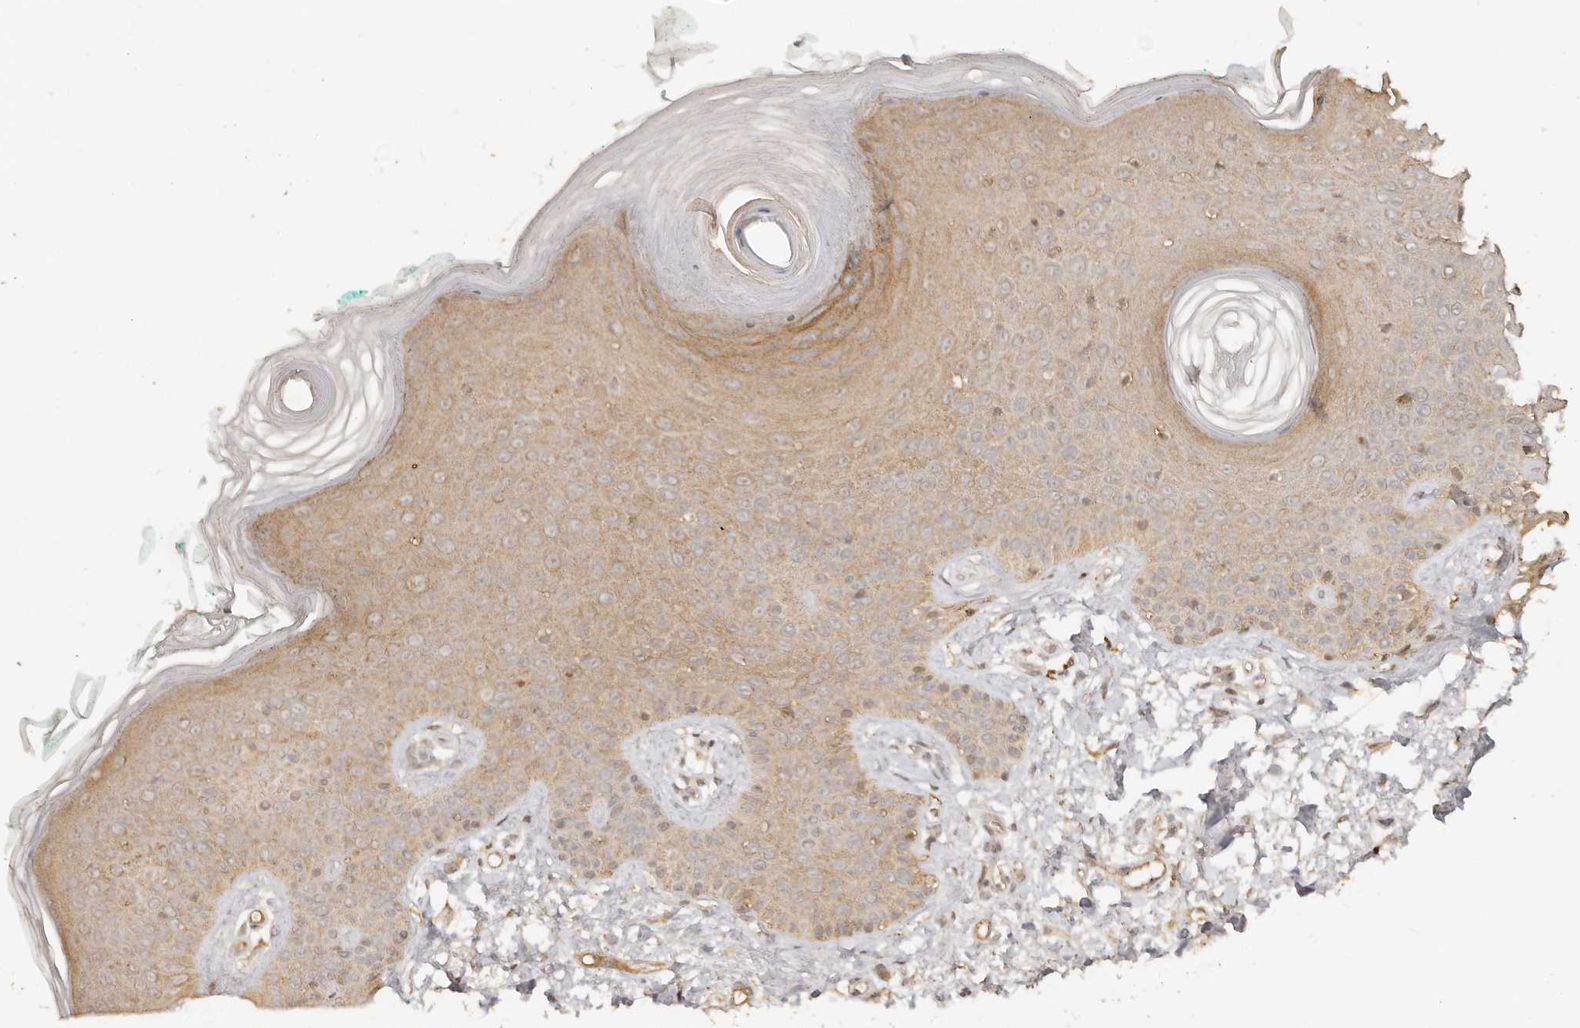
{"staining": {"intensity": "weak", "quantity": ">75%", "location": "cytoplasmic/membranous"}, "tissue": "skin", "cell_type": "Fibroblasts", "image_type": "normal", "snomed": [{"axis": "morphology", "description": "Normal tissue, NOS"}, {"axis": "topography", "description": "Skin"}], "caption": "DAB immunohistochemical staining of benign skin reveals weak cytoplasmic/membranous protein expression in approximately >75% of fibroblasts.", "gene": "SEC14L1", "patient": {"sex": "male", "age": 37}}